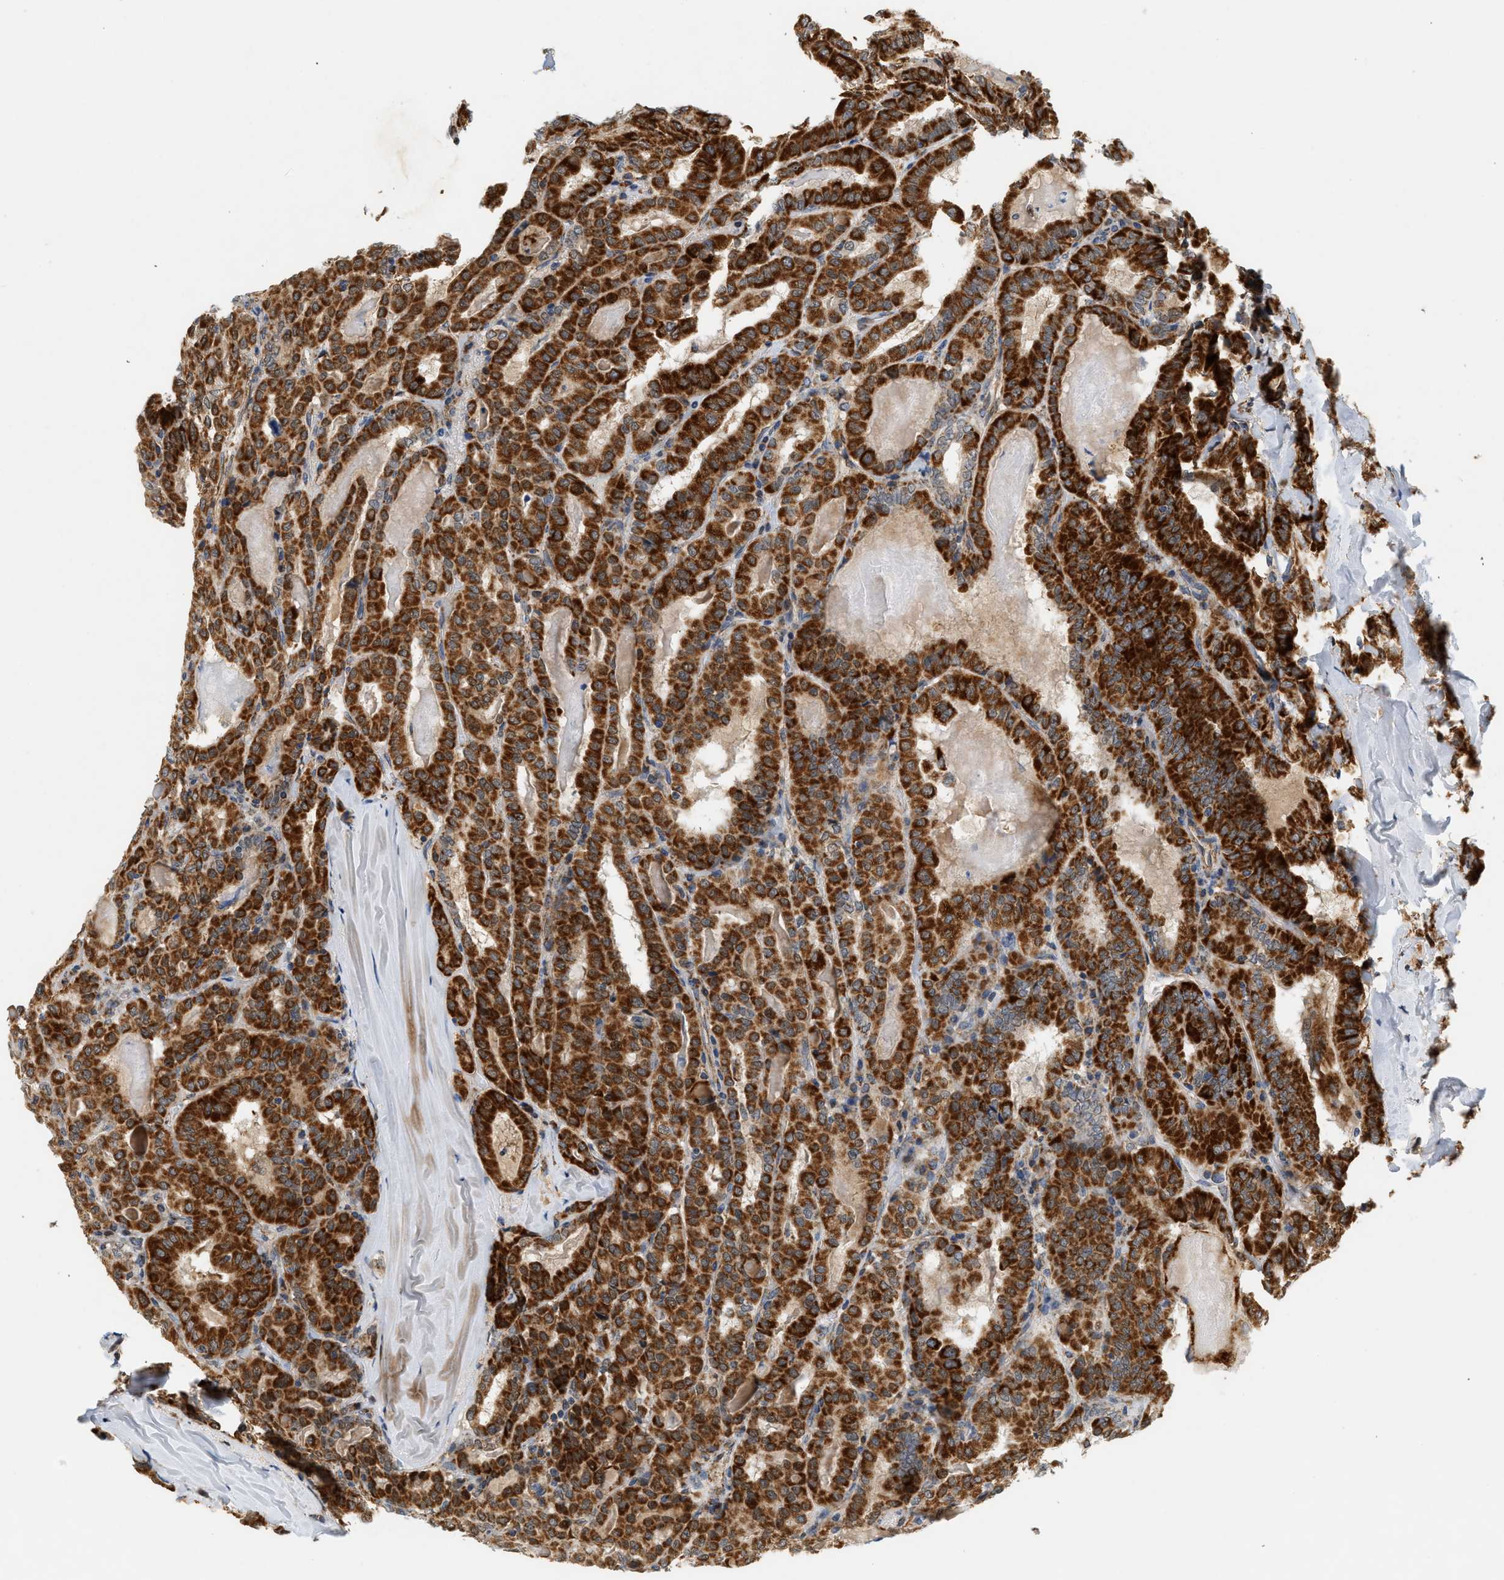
{"staining": {"intensity": "strong", "quantity": ">75%", "location": "cytoplasmic/membranous"}, "tissue": "thyroid cancer", "cell_type": "Tumor cells", "image_type": "cancer", "snomed": [{"axis": "morphology", "description": "Papillary adenocarcinoma, NOS"}, {"axis": "topography", "description": "Thyroid gland"}], "caption": "Tumor cells show strong cytoplasmic/membranous positivity in about >75% of cells in thyroid cancer.", "gene": "MCU", "patient": {"sex": "female", "age": 42}}